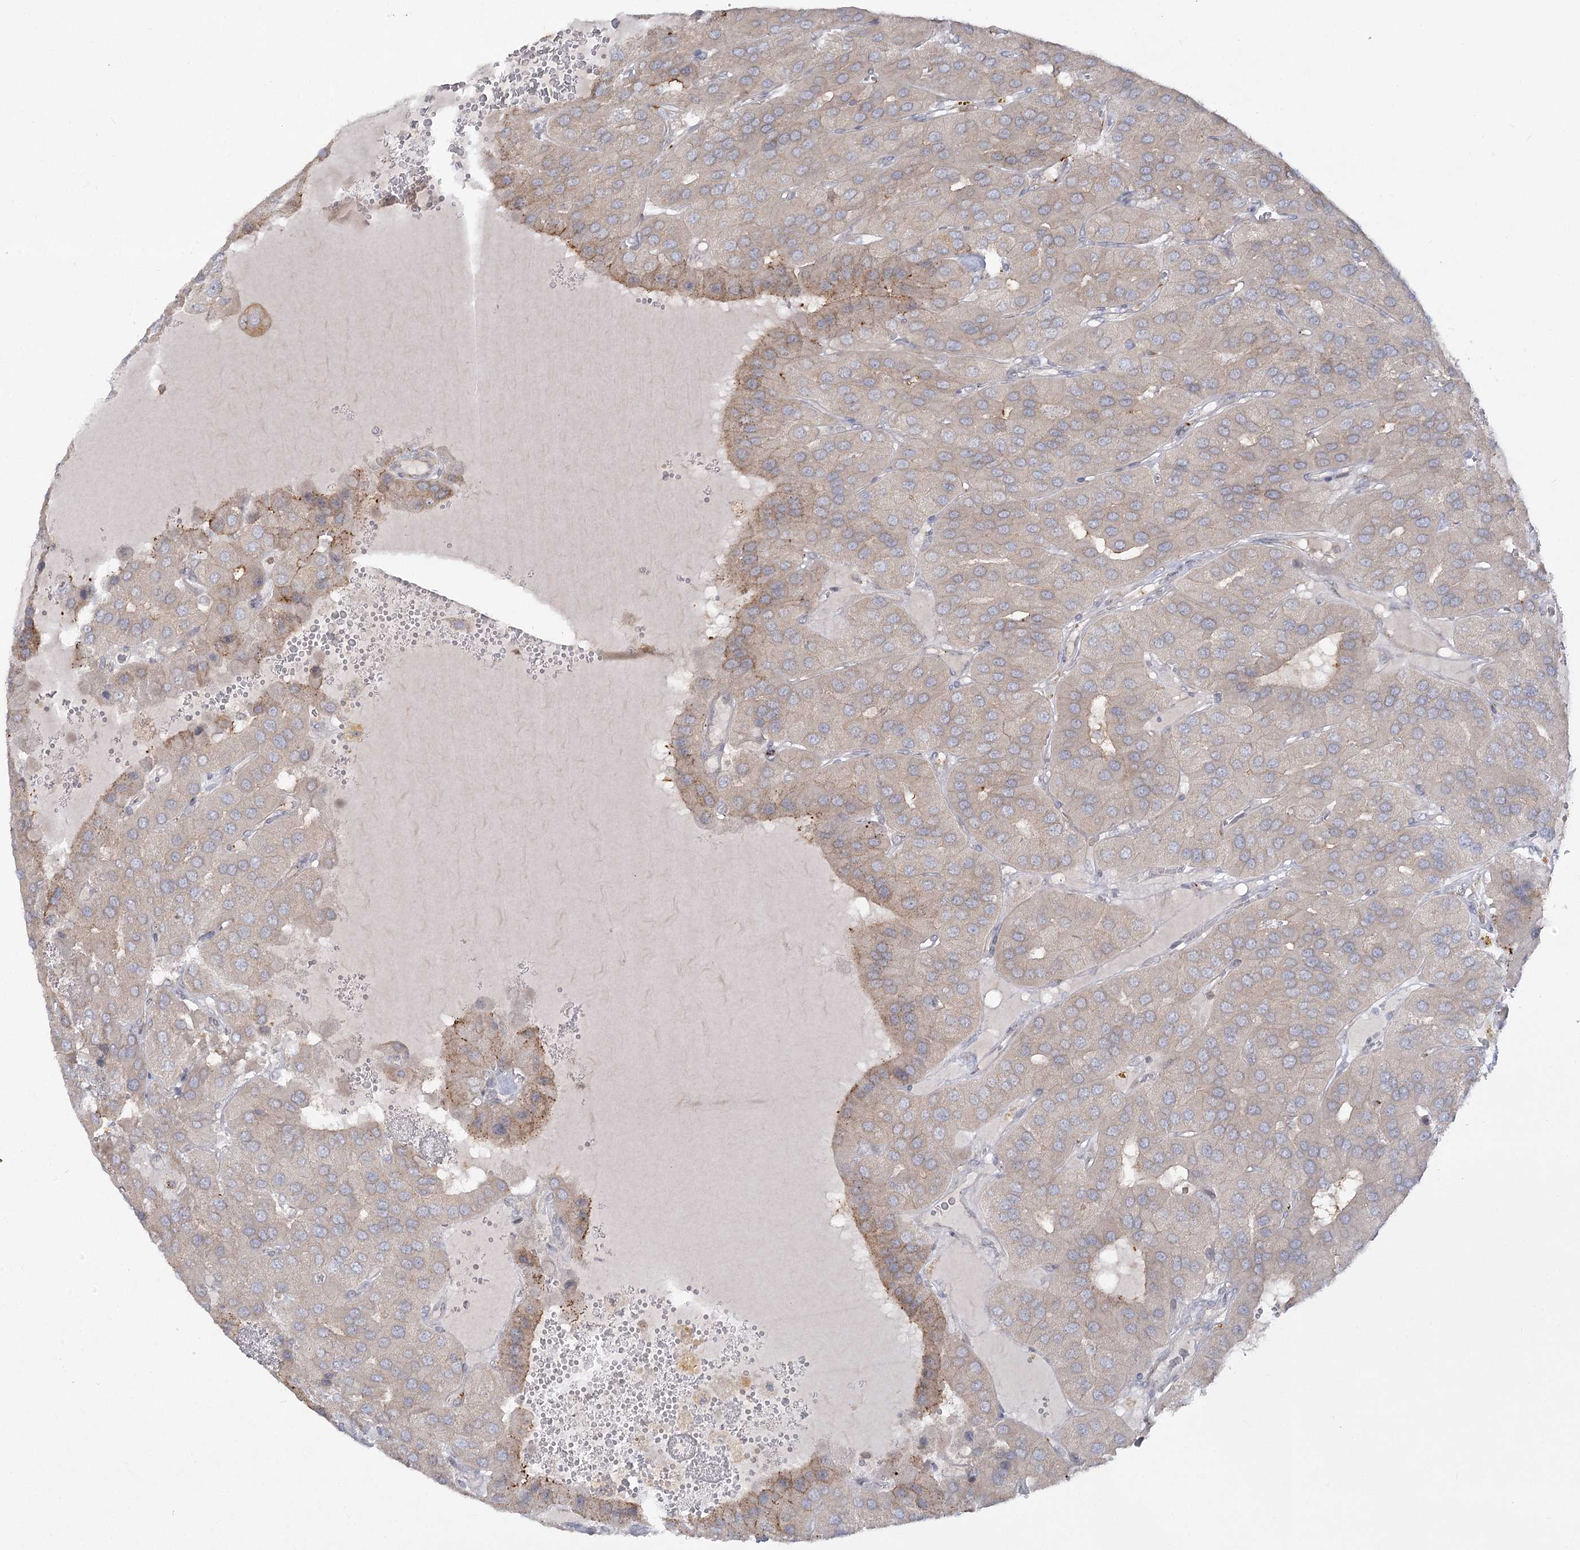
{"staining": {"intensity": "weak", "quantity": "<25%", "location": "cytoplasmic/membranous"}, "tissue": "parathyroid gland", "cell_type": "Glandular cells", "image_type": "normal", "snomed": [{"axis": "morphology", "description": "Normal tissue, NOS"}, {"axis": "morphology", "description": "Adenoma, NOS"}, {"axis": "topography", "description": "Parathyroid gland"}], "caption": "The immunohistochemistry (IHC) image has no significant staining in glandular cells of parathyroid gland. (DAB (3,3'-diaminobenzidine) immunohistochemistry (IHC) with hematoxylin counter stain).", "gene": "SYTL1", "patient": {"sex": "female", "age": 86}}